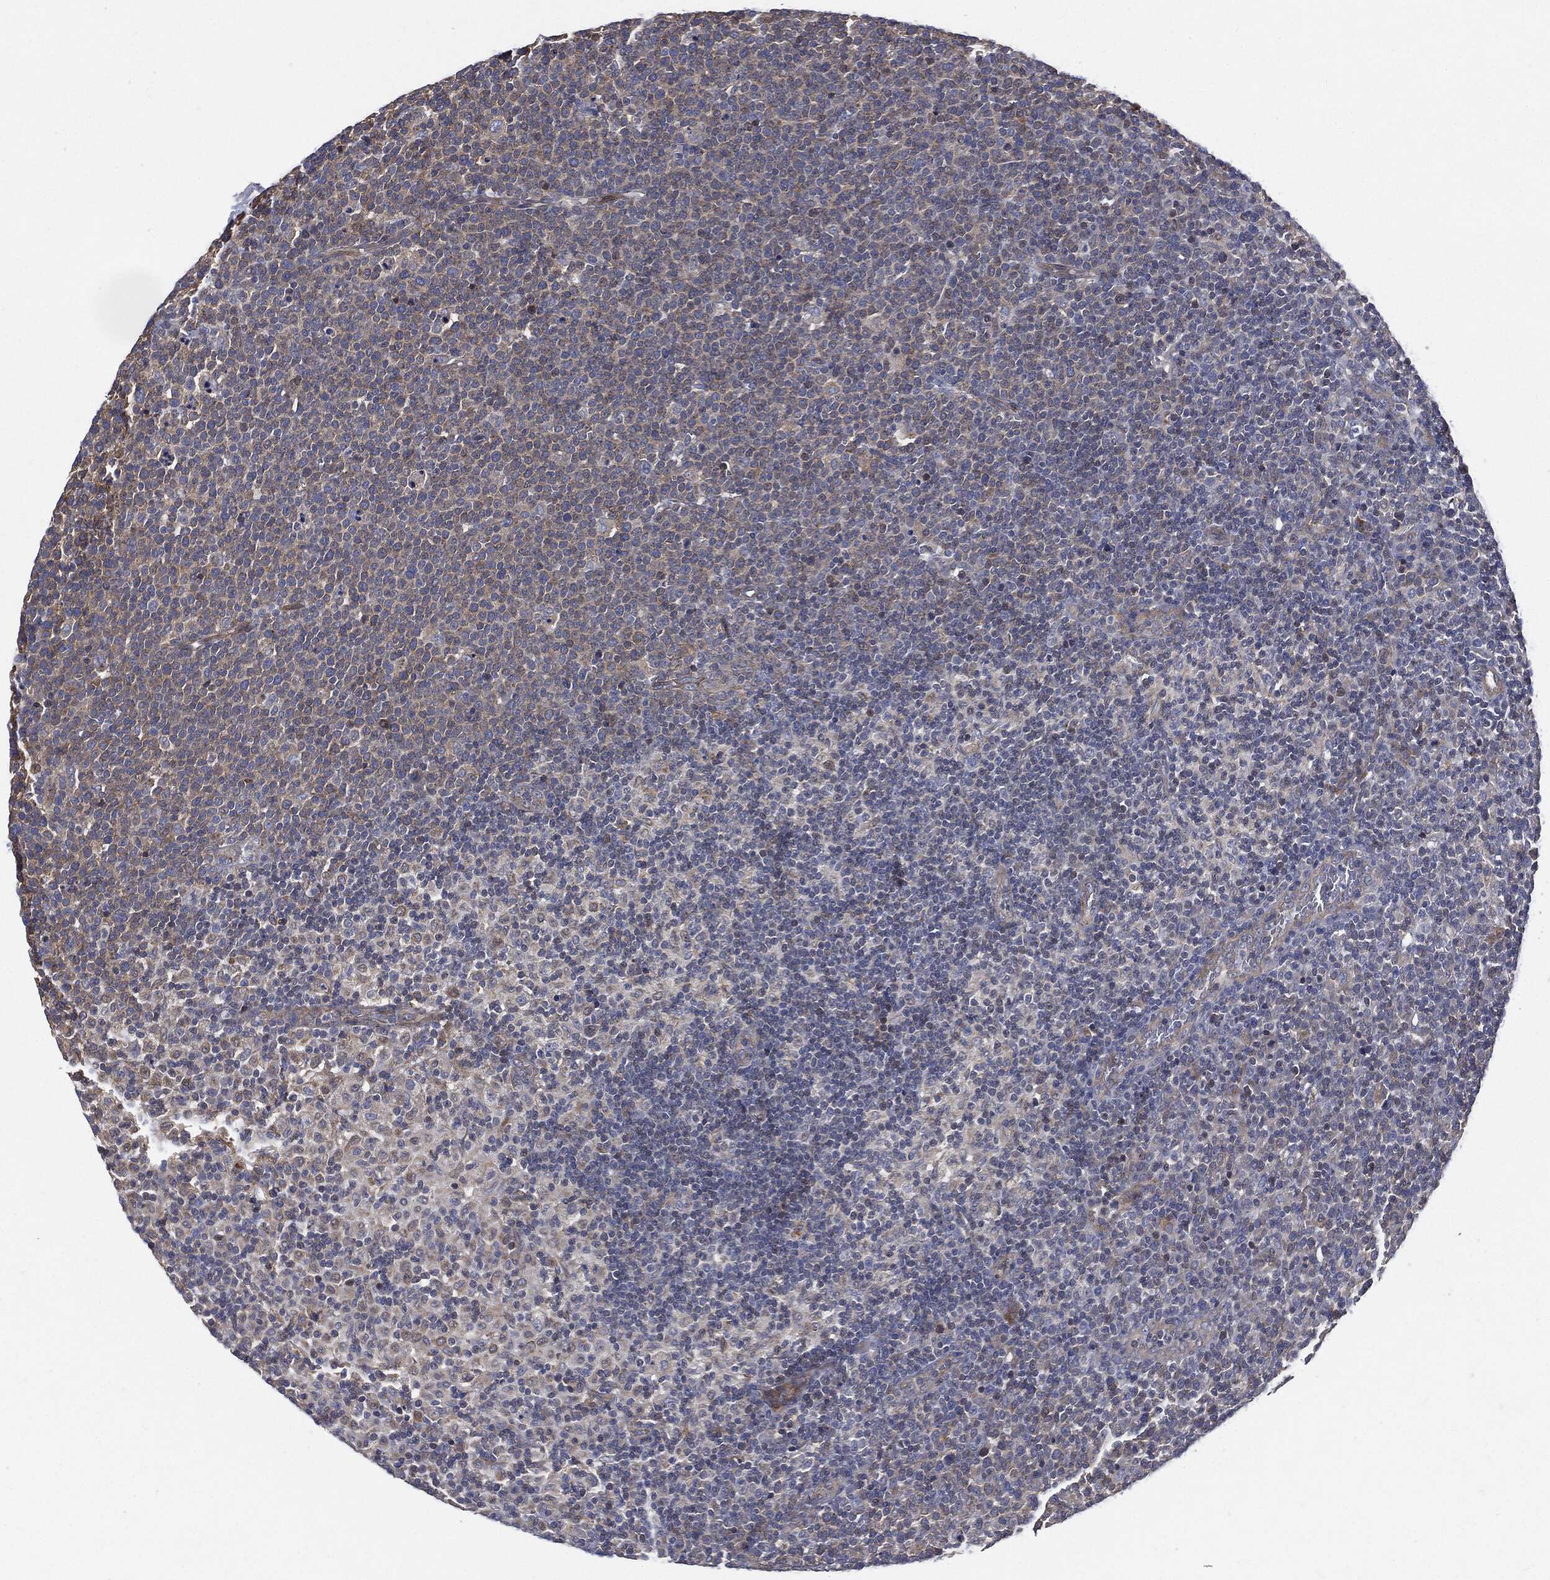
{"staining": {"intensity": "negative", "quantity": "none", "location": "none"}, "tissue": "lymphoma", "cell_type": "Tumor cells", "image_type": "cancer", "snomed": [{"axis": "morphology", "description": "Malignant lymphoma, non-Hodgkin's type, High grade"}, {"axis": "topography", "description": "Lymph node"}], "caption": "The IHC image has no significant expression in tumor cells of lymphoma tissue.", "gene": "EPS15L1", "patient": {"sex": "male", "age": 61}}